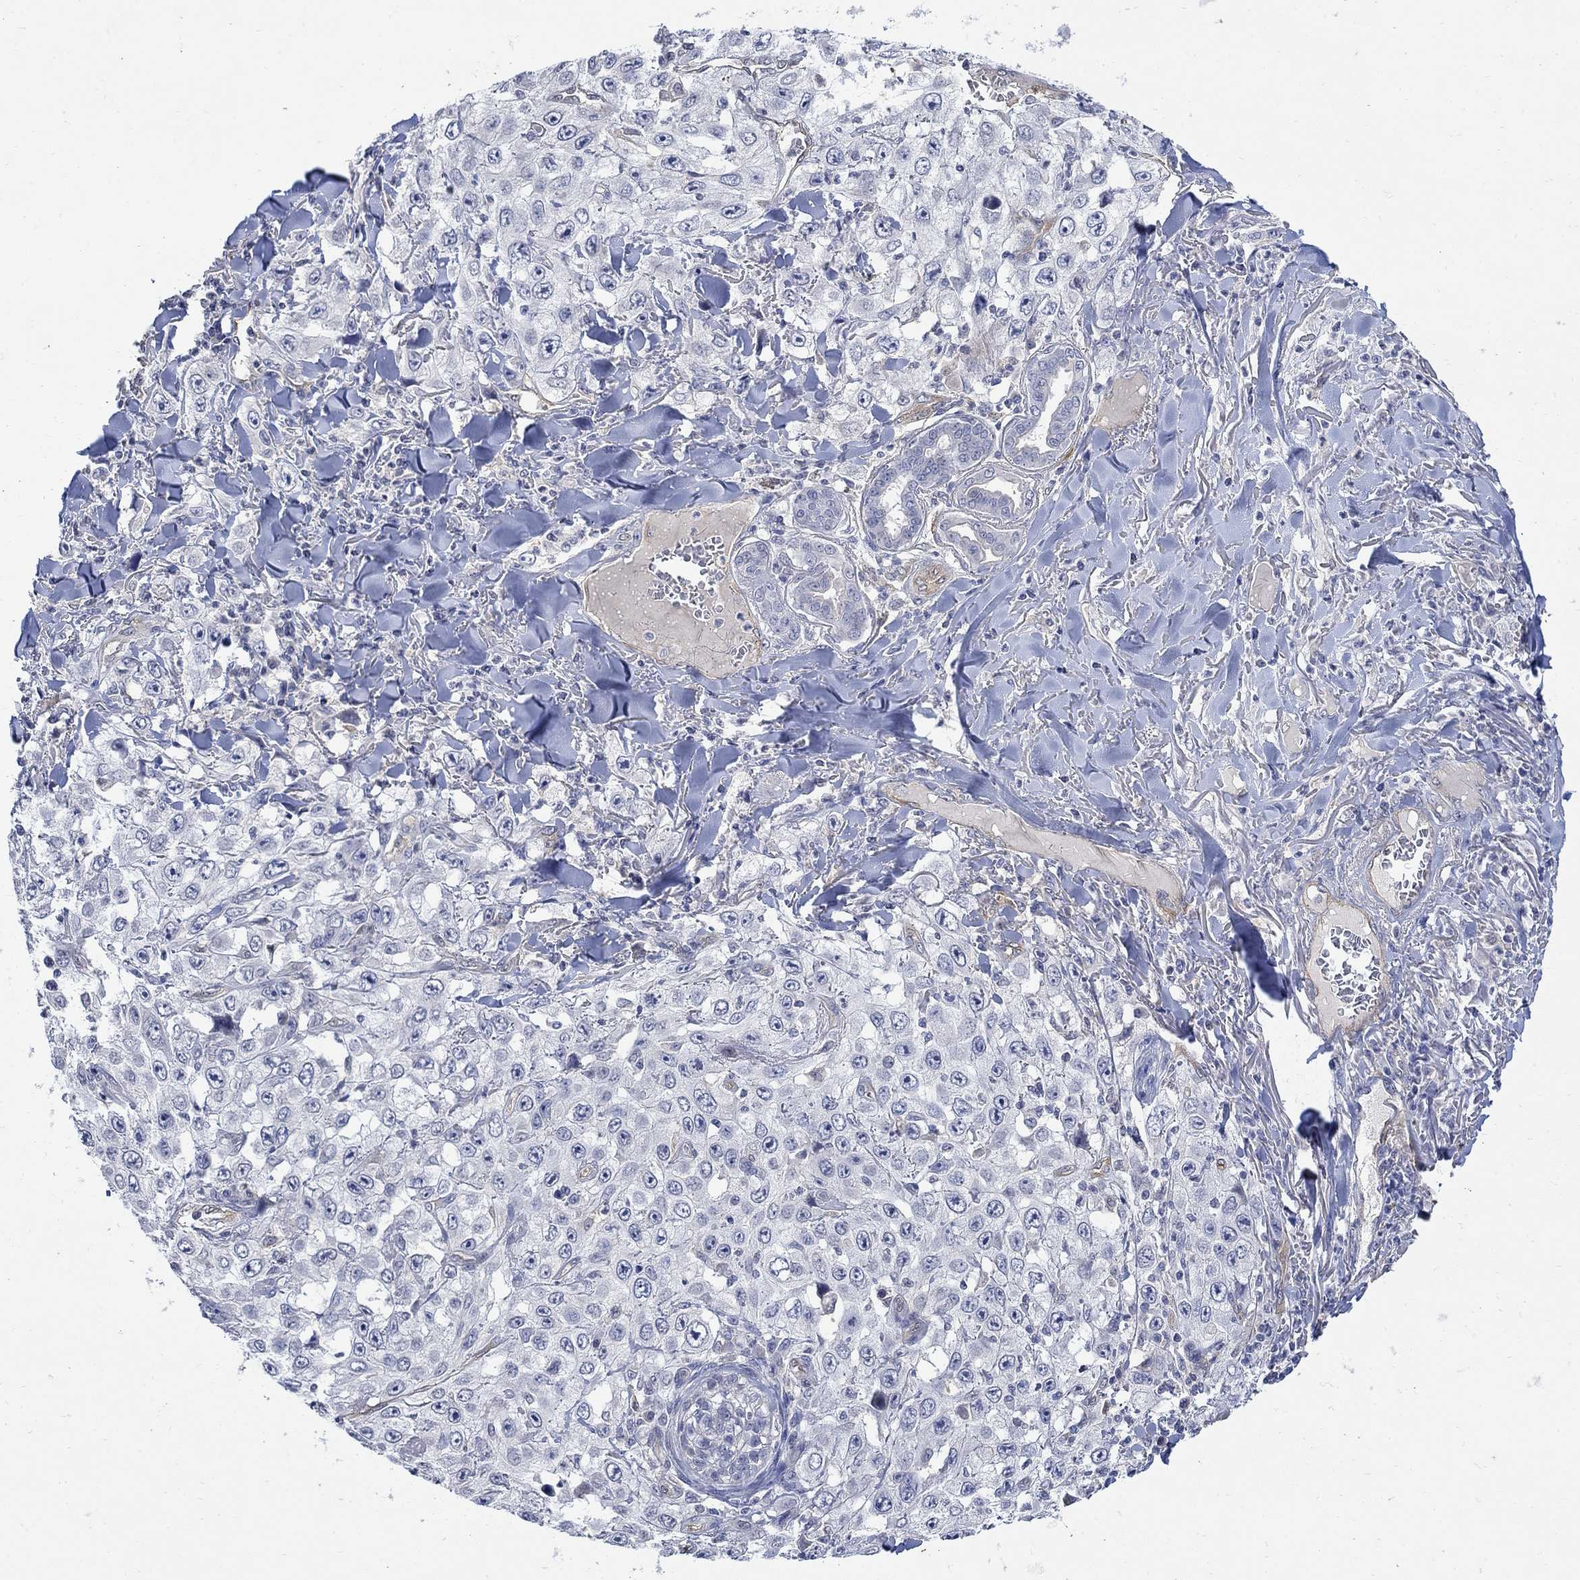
{"staining": {"intensity": "negative", "quantity": "none", "location": "none"}, "tissue": "skin cancer", "cell_type": "Tumor cells", "image_type": "cancer", "snomed": [{"axis": "morphology", "description": "Squamous cell carcinoma, NOS"}, {"axis": "topography", "description": "Skin"}], "caption": "Tumor cells are negative for brown protein staining in skin cancer. The staining is performed using DAB brown chromogen with nuclei counter-stained in using hematoxylin.", "gene": "TGM2", "patient": {"sex": "male", "age": 82}}